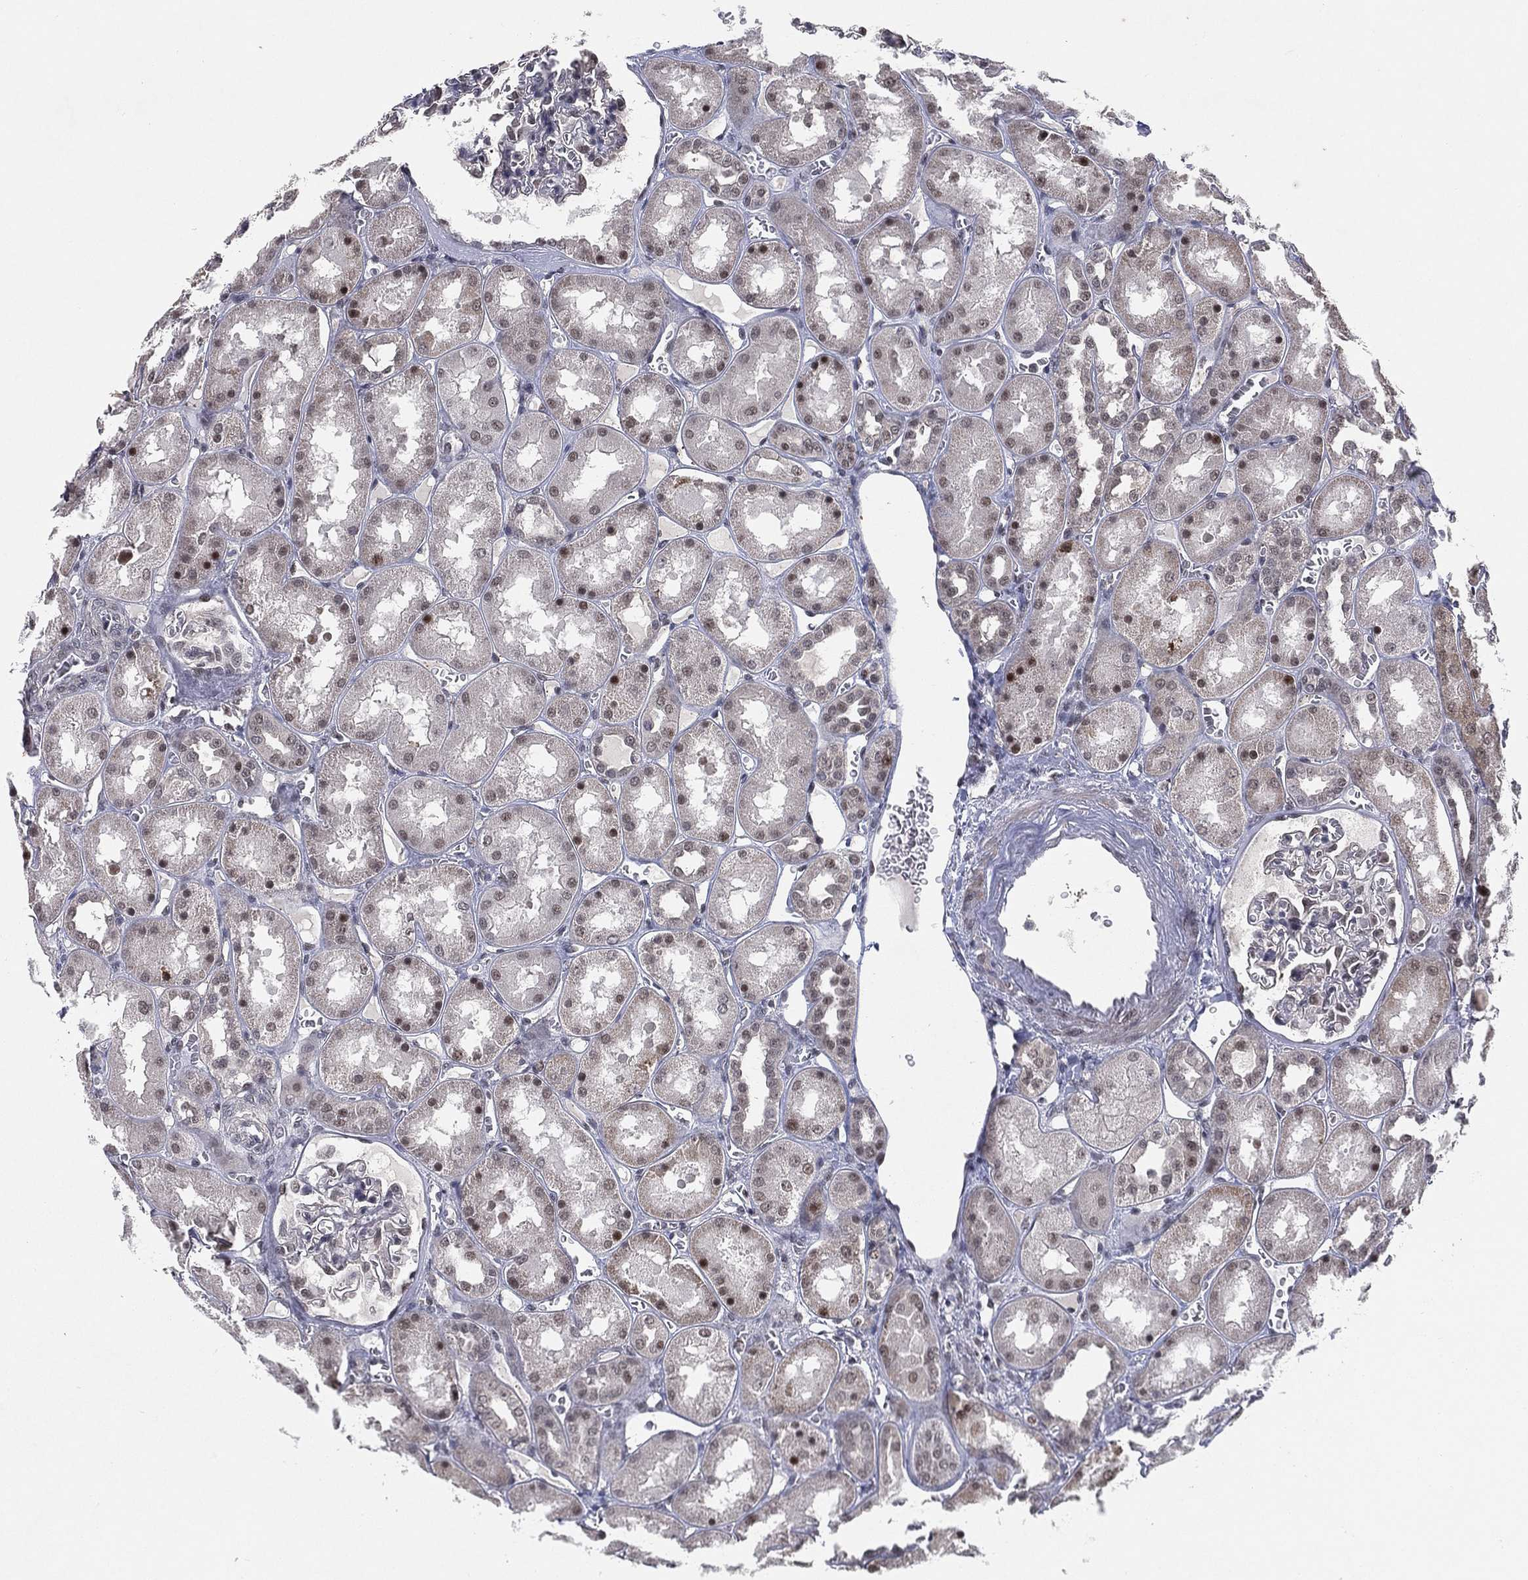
{"staining": {"intensity": "moderate", "quantity": "<25%", "location": "nuclear"}, "tissue": "kidney", "cell_type": "Cells in glomeruli", "image_type": "normal", "snomed": [{"axis": "morphology", "description": "Normal tissue, NOS"}, {"axis": "topography", "description": "Kidney"}], "caption": "This micrograph displays benign kidney stained with immunohistochemistry (IHC) to label a protein in brown. The nuclear of cells in glomeruli show moderate positivity for the protein. Nuclei are counter-stained blue.", "gene": "DGCR8", "patient": {"sex": "male", "age": 73}}